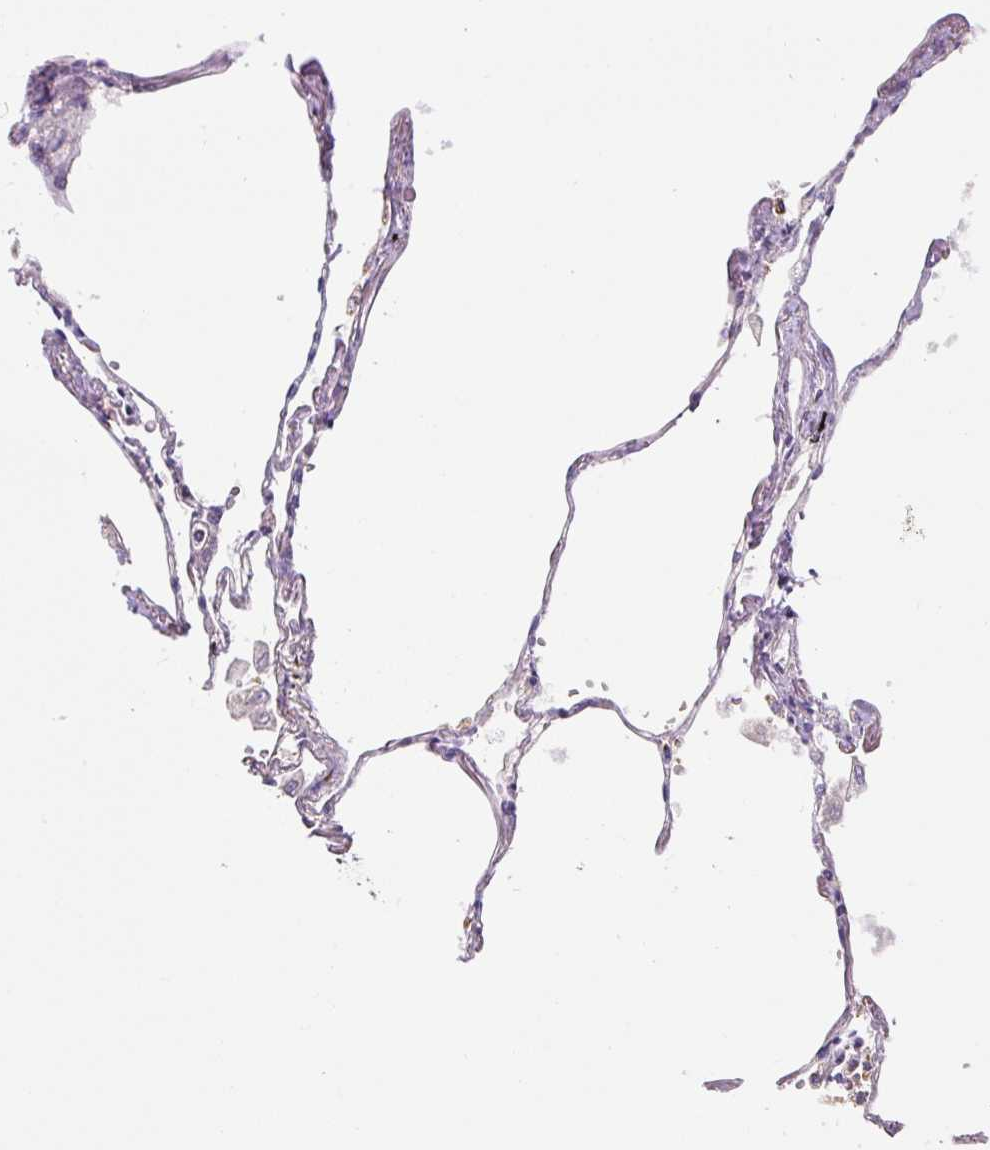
{"staining": {"intensity": "moderate", "quantity": ">75%", "location": "cytoplasmic/membranous"}, "tissue": "lung", "cell_type": "Alveolar cells", "image_type": "normal", "snomed": [{"axis": "morphology", "description": "Normal tissue, NOS"}, {"axis": "topography", "description": "Lung"}], "caption": "Protein positivity by IHC displays moderate cytoplasmic/membranous positivity in approximately >75% of alveolar cells in benign lung.", "gene": "MT", "patient": {"sex": "female", "age": 67}}